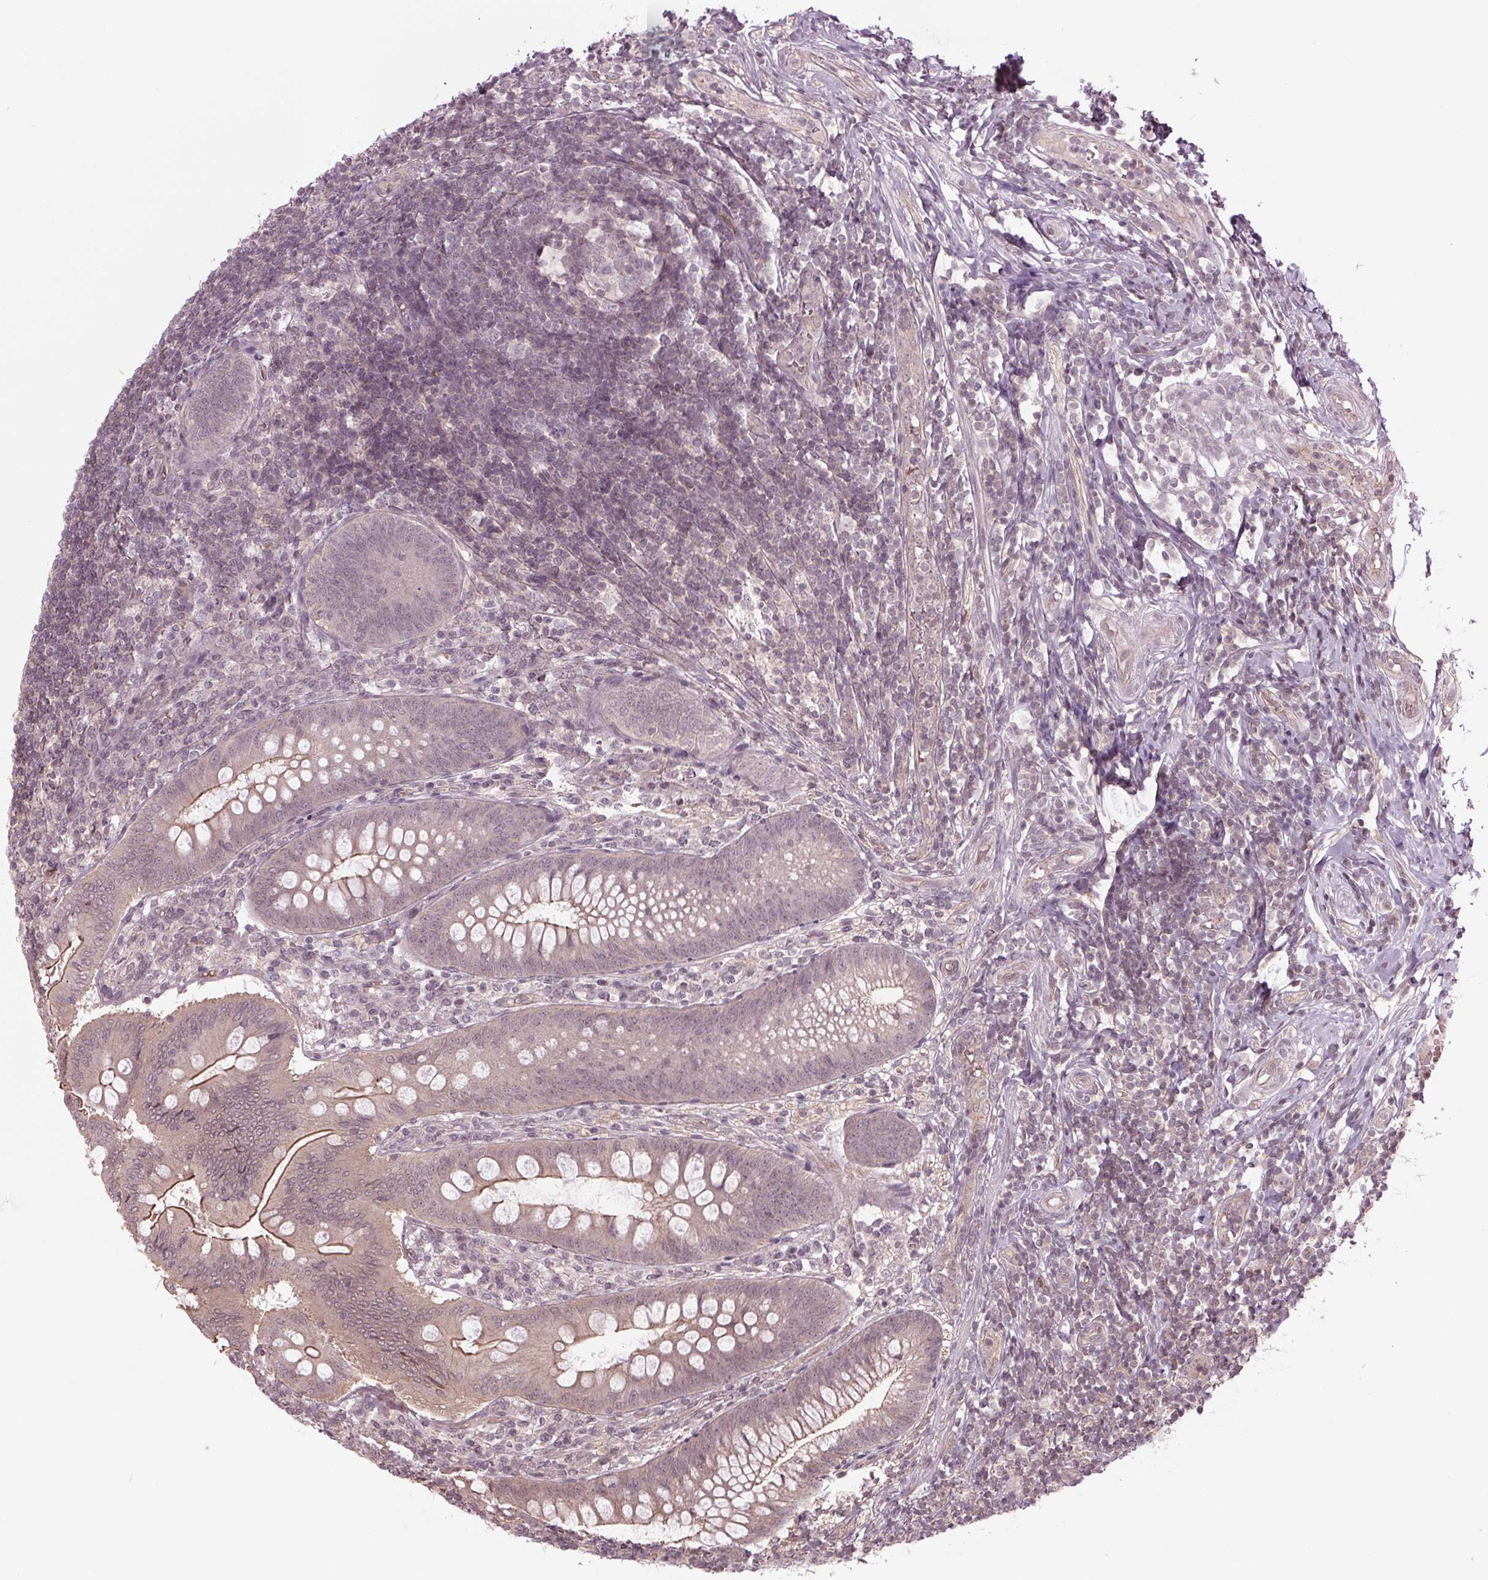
{"staining": {"intensity": "weak", "quantity": "<25%", "location": "cytoplasmic/membranous"}, "tissue": "appendix", "cell_type": "Glandular cells", "image_type": "normal", "snomed": [{"axis": "morphology", "description": "Normal tissue, NOS"}, {"axis": "morphology", "description": "Inflammation, NOS"}, {"axis": "topography", "description": "Appendix"}], "caption": "Immunohistochemical staining of unremarkable human appendix reveals no significant positivity in glandular cells. (IHC, brightfield microscopy, high magnification).", "gene": "BTBD1", "patient": {"sex": "male", "age": 16}}